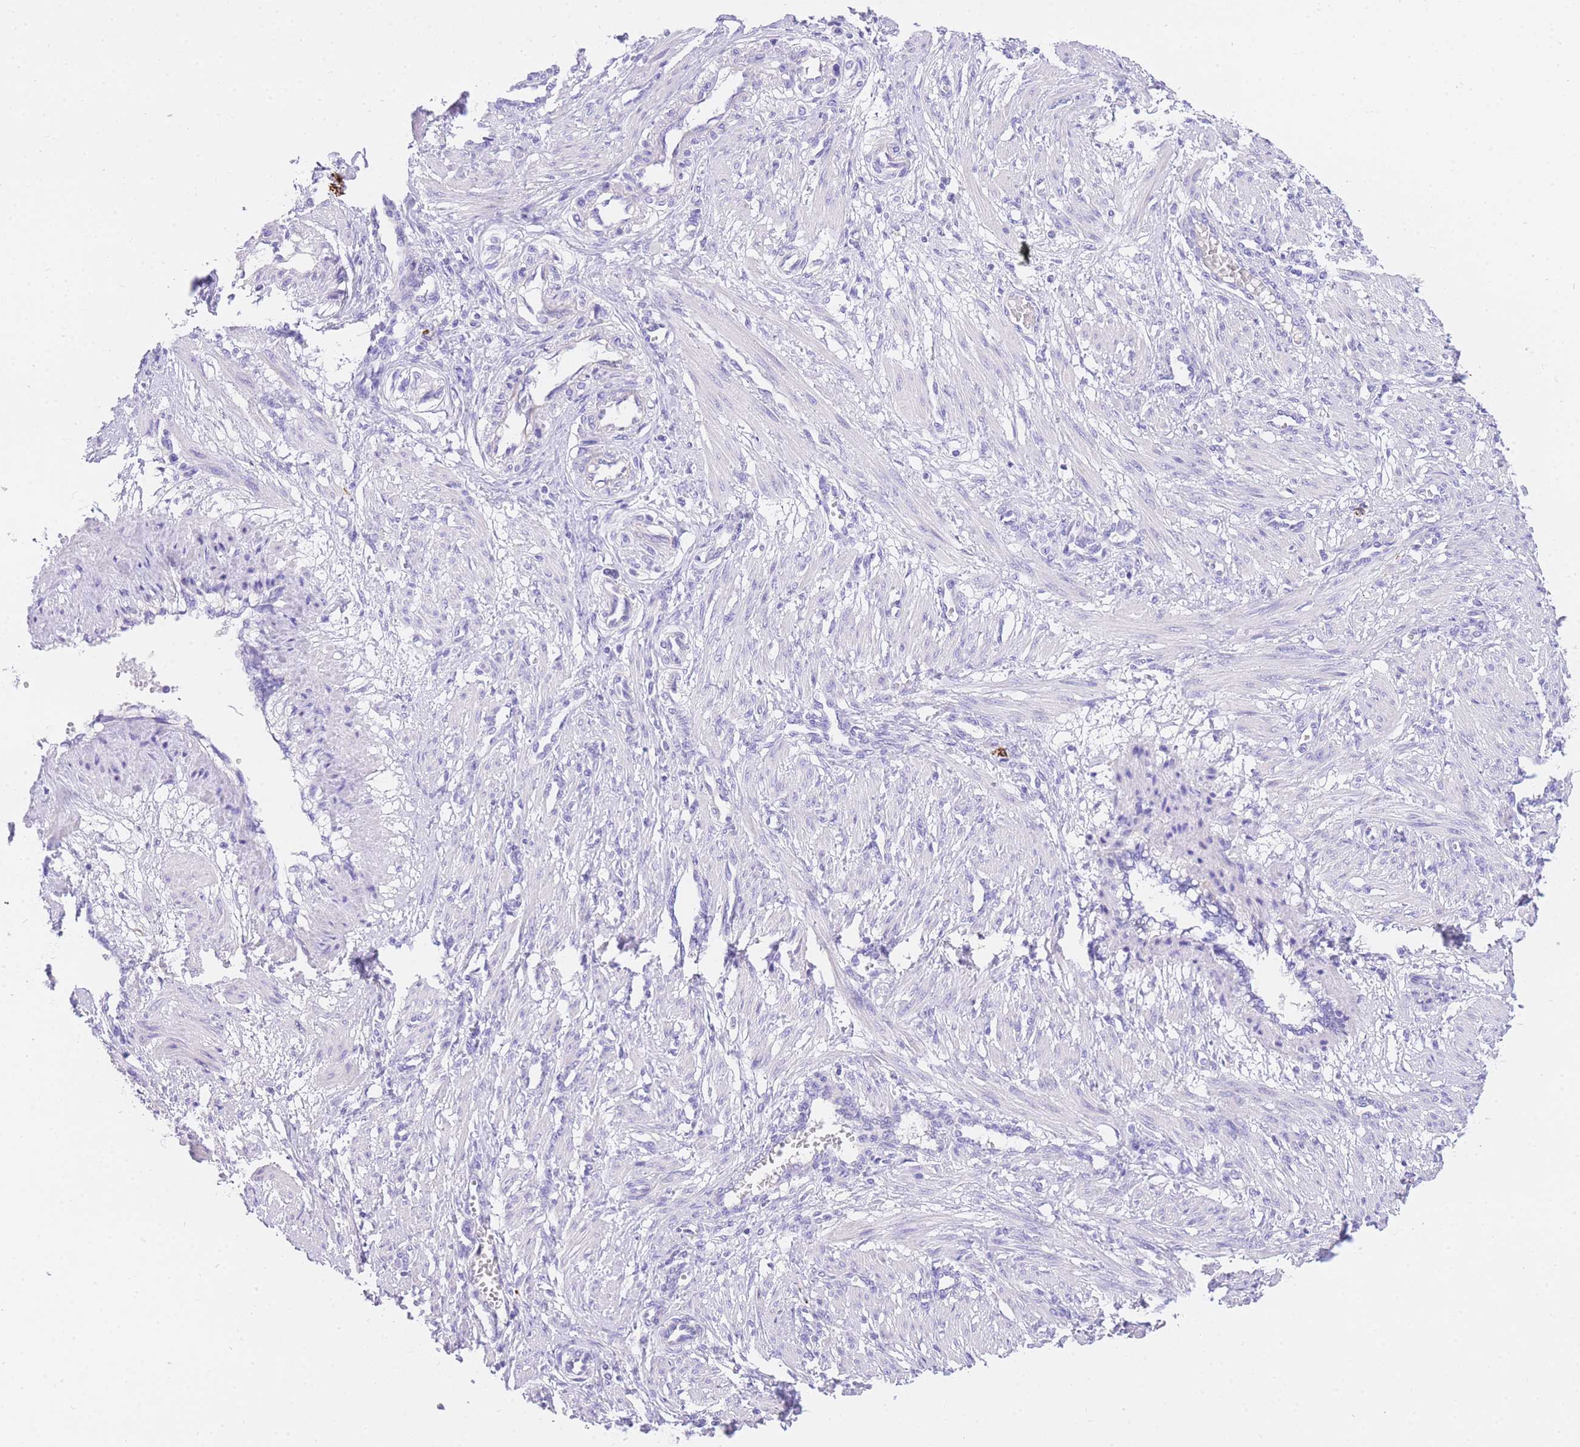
{"staining": {"intensity": "negative", "quantity": "none", "location": "none"}, "tissue": "smooth muscle", "cell_type": "Smooth muscle cells", "image_type": "normal", "snomed": [{"axis": "morphology", "description": "Normal tissue, NOS"}, {"axis": "topography", "description": "Endometrium"}], "caption": "An immunohistochemistry (IHC) photomicrograph of unremarkable smooth muscle is shown. There is no staining in smooth muscle cells of smooth muscle.", "gene": "UPK1A", "patient": {"sex": "female", "age": 33}}